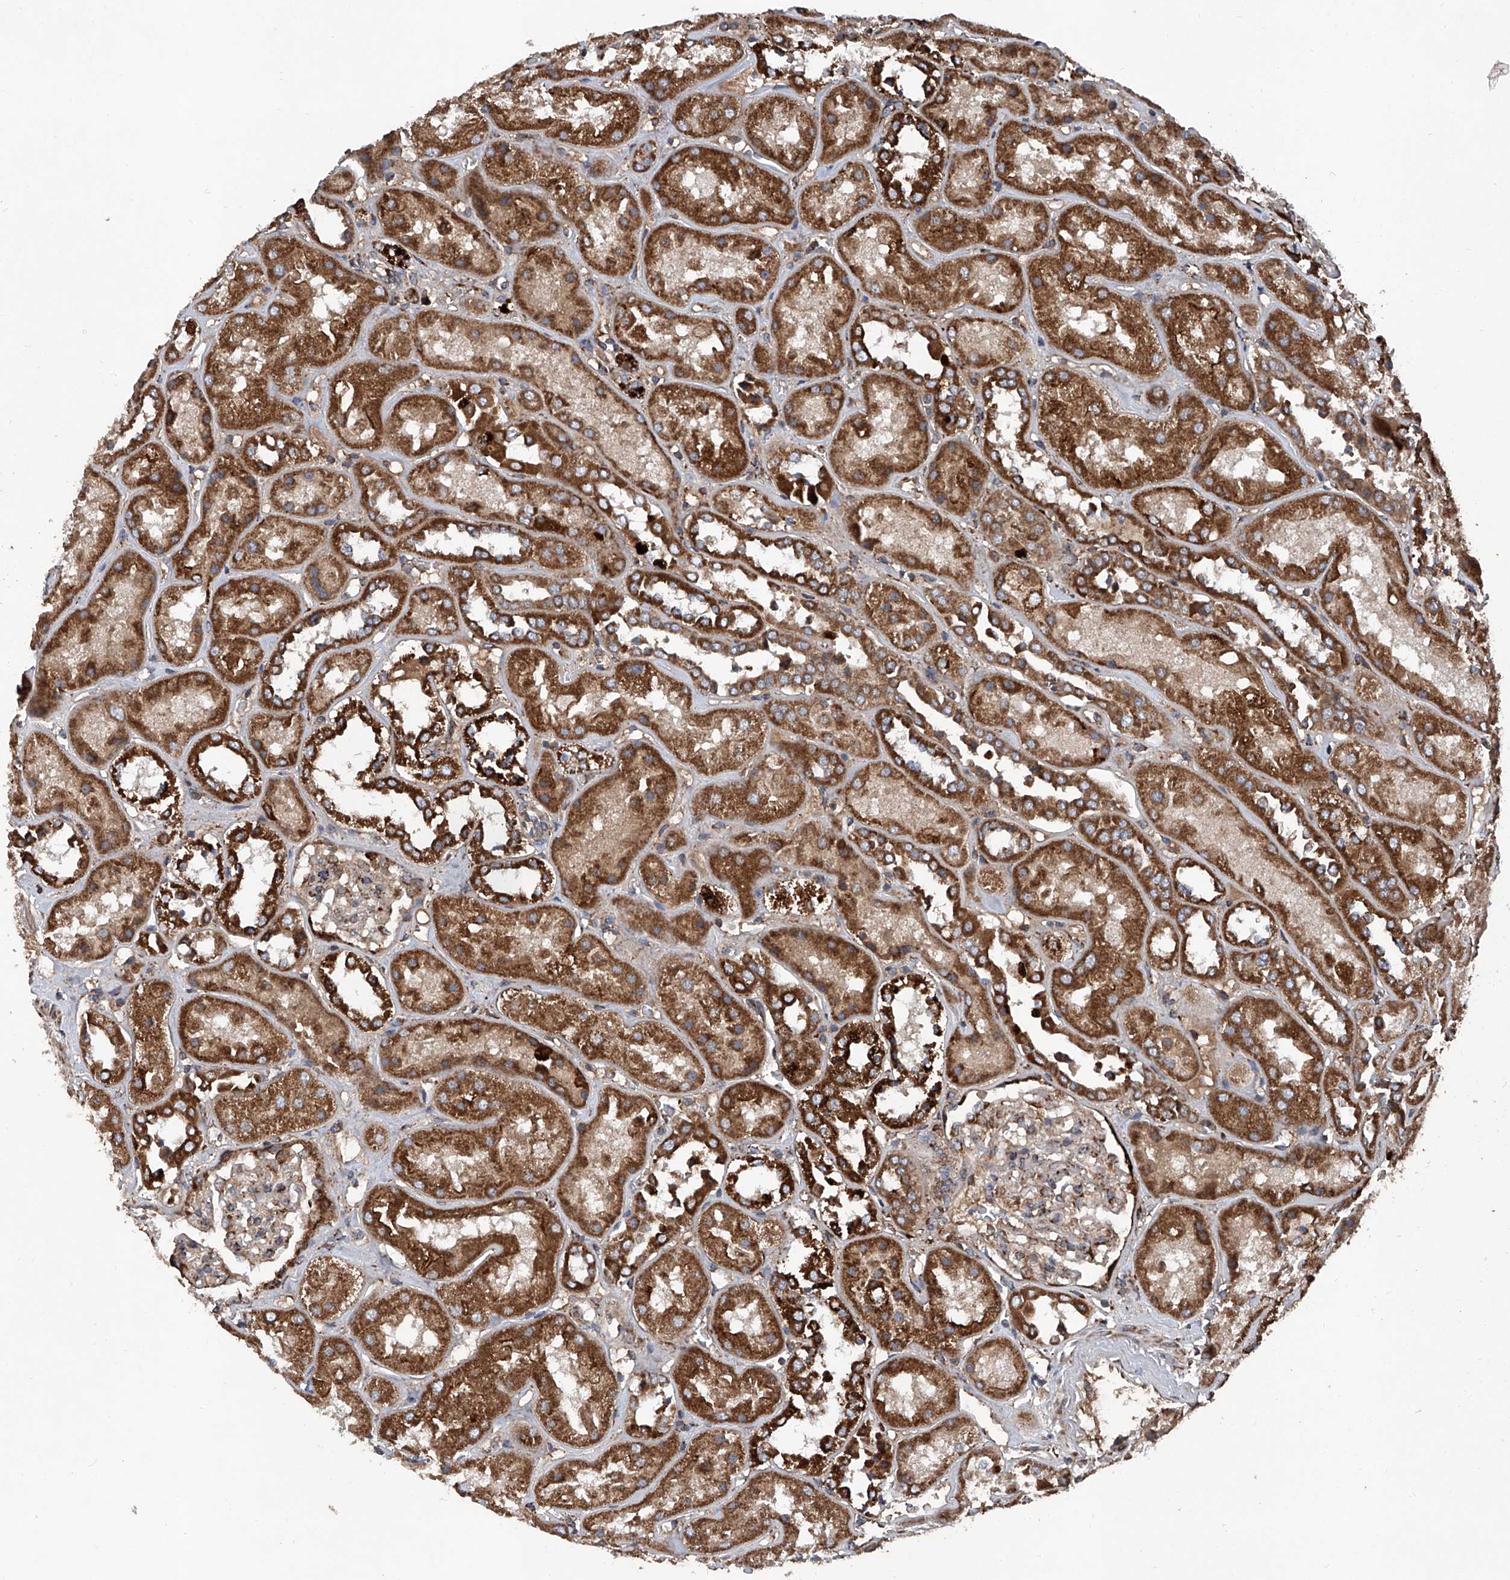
{"staining": {"intensity": "strong", "quantity": "25%-75%", "location": "cytoplasmic/membranous"}, "tissue": "kidney", "cell_type": "Cells in glomeruli", "image_type": "normal", "snomed": [{"axis": "morphology", "description": "Normal tissue, NOS"}, {"axis": "topography", "description": "Kidney"}], "caption": "This micrograph shows IHC staining of benign human kidney, with high strong cytoplasmic/membranous expression in approximately 25%-75% of cells in glomeruli.", "gene": "ASCC3", "patient": {"sex": "male", "age": 70}}